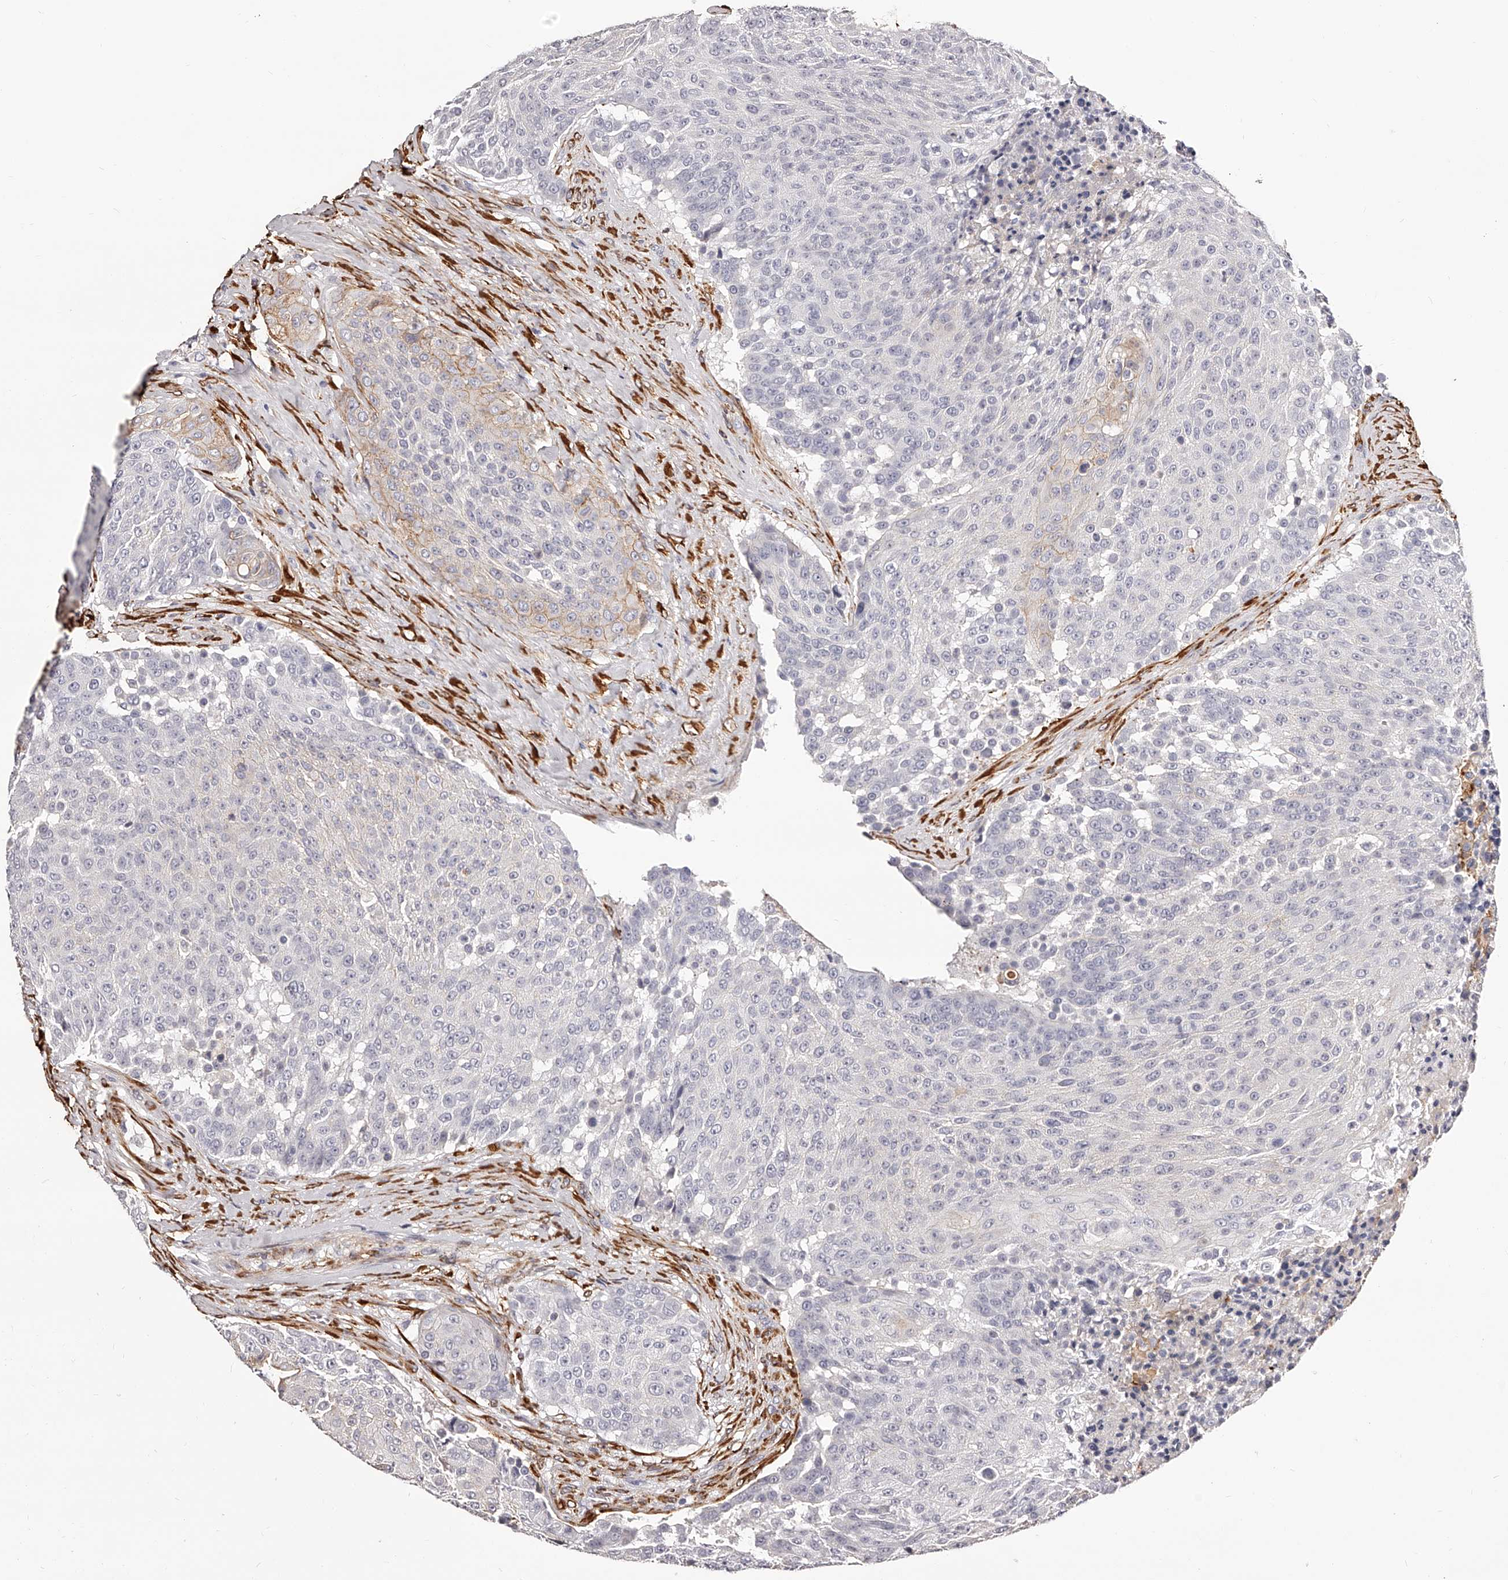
{"staining": {"intensity": "moderate", "quantity": "<25%", "location": "cytoplasmic/membranous"}, "tissue": "urothelial cancer", "cell_type": "Tumor cells", "image_type": "cancer", "snomed": [{"axis": "morphology", "description": "Urothelial carcinoma, High grade"}, {"axis": "topography", "description": "Urinary bladder"}], "caption": "Protein expression analysis of human urothelial carcinoma (high-grade) reveals moderate cytoplasmic/membranous positivity in about <25% of tumor cells.", "gene": "CD82", "patient": {"sex": "female", "age": 63}}